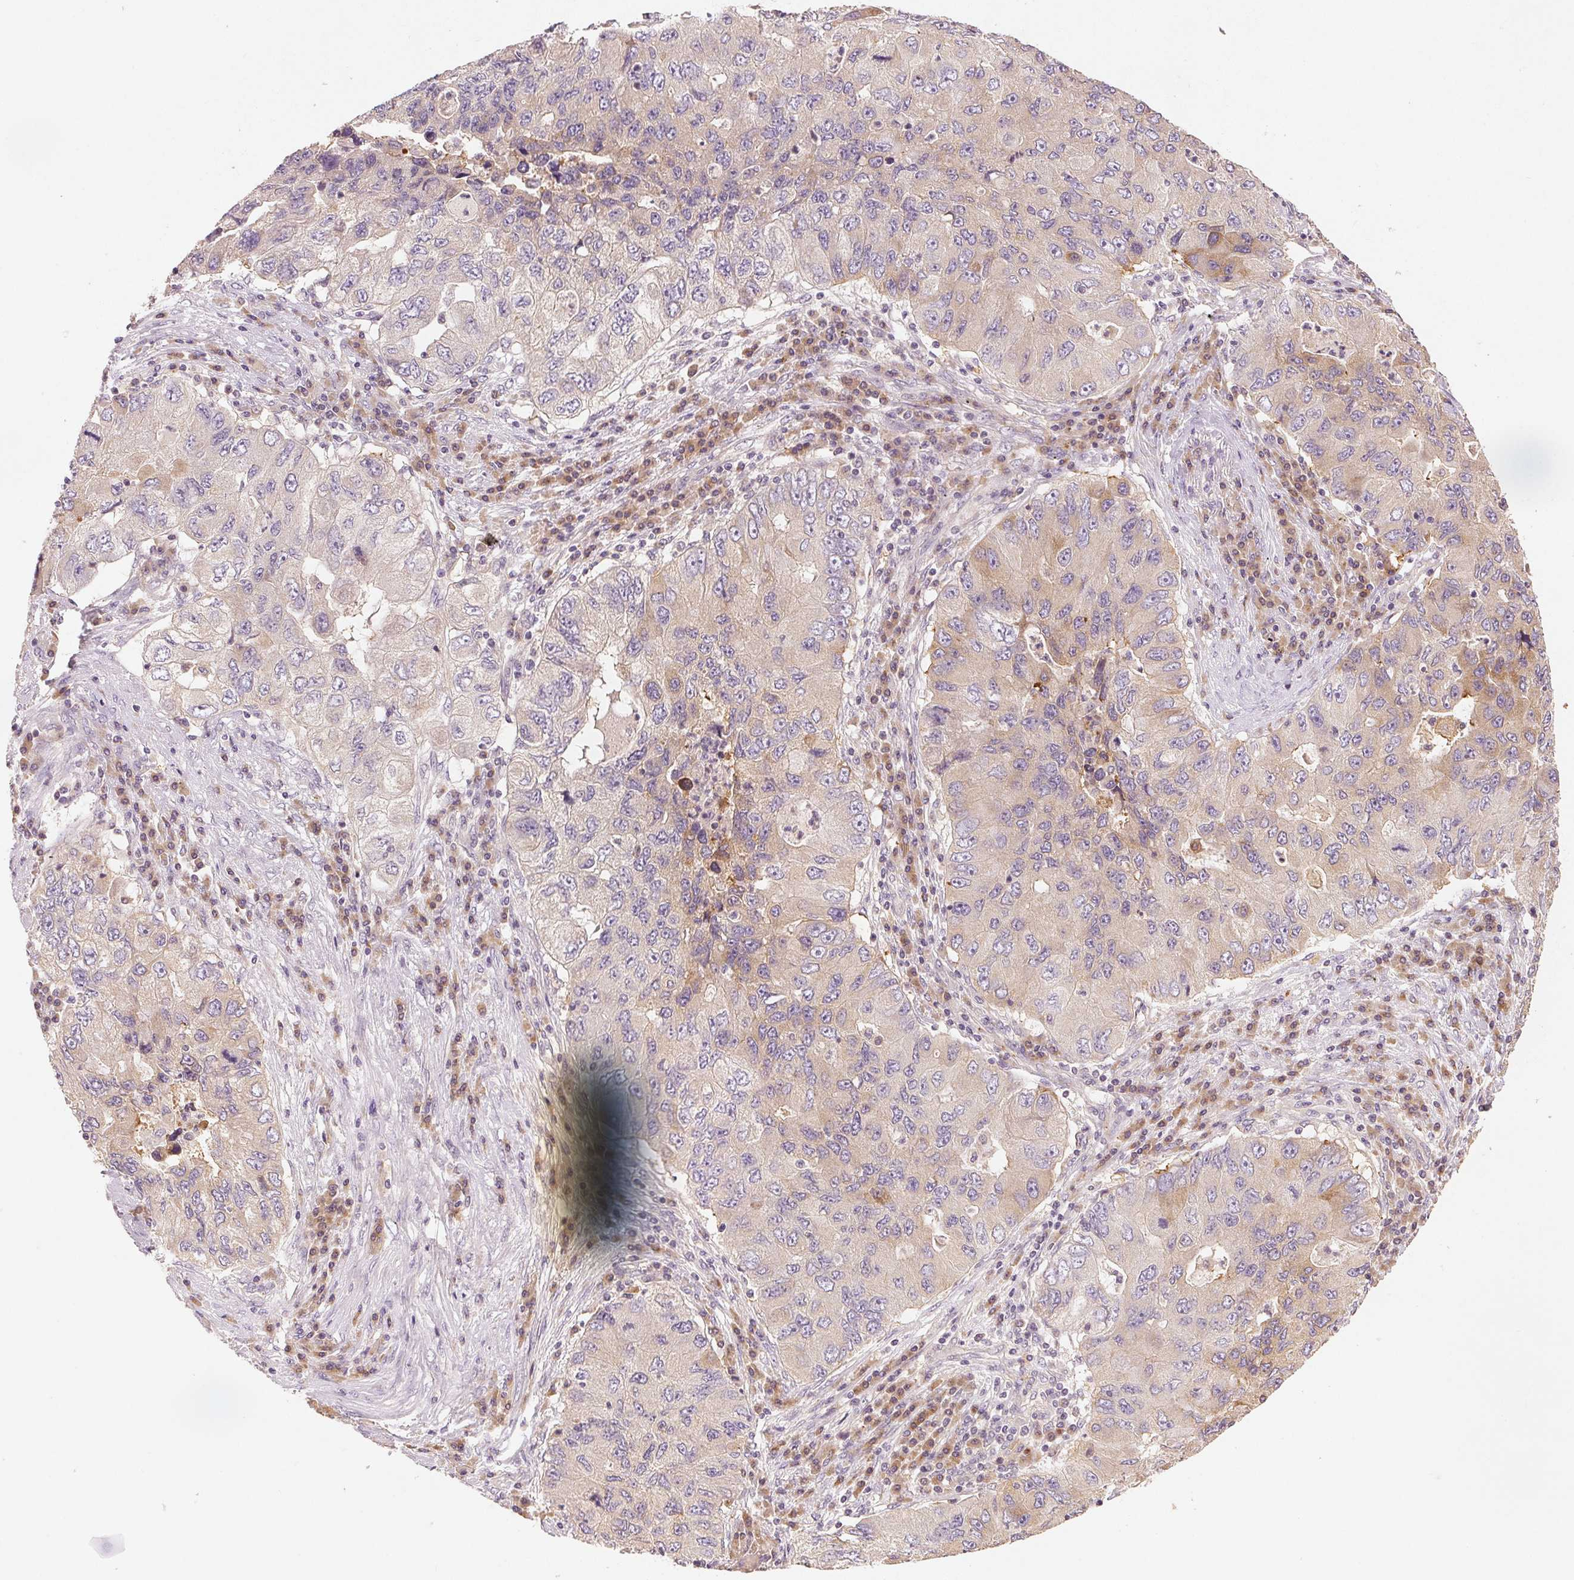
{"staining": {"intensity": "weak", "quantity": "<25%", "location": "cytoplasmic/membranous"}, "tissue": "lung cancer", "cell_type": "Tumor cells", "image_type": "cancer", "snomed": [{"axis": "morphology", "description": "Adenocarcinoma, NOS"}, {"axis": "morphology", "description": "Adenocarcinoma, metastatic, NOS"}, {"axis": "topography", "description": "Lymph node"}, {"axis": "topography", "description": "Lung"}], "caption": "High power microscopy photomicrograph of an immunohistochemistry (IHC) histopathology image of lung cancer (adenocarcinoma), revealing no significant expression in tumor cells. Brightfield microscopy of immunohistochemistry (IHC) stained with DAB (brown) and hematoxylin (blue), captured at high magnification.", "gene": "YIF1B", "patient": {"sex": "female", "age": 54}}